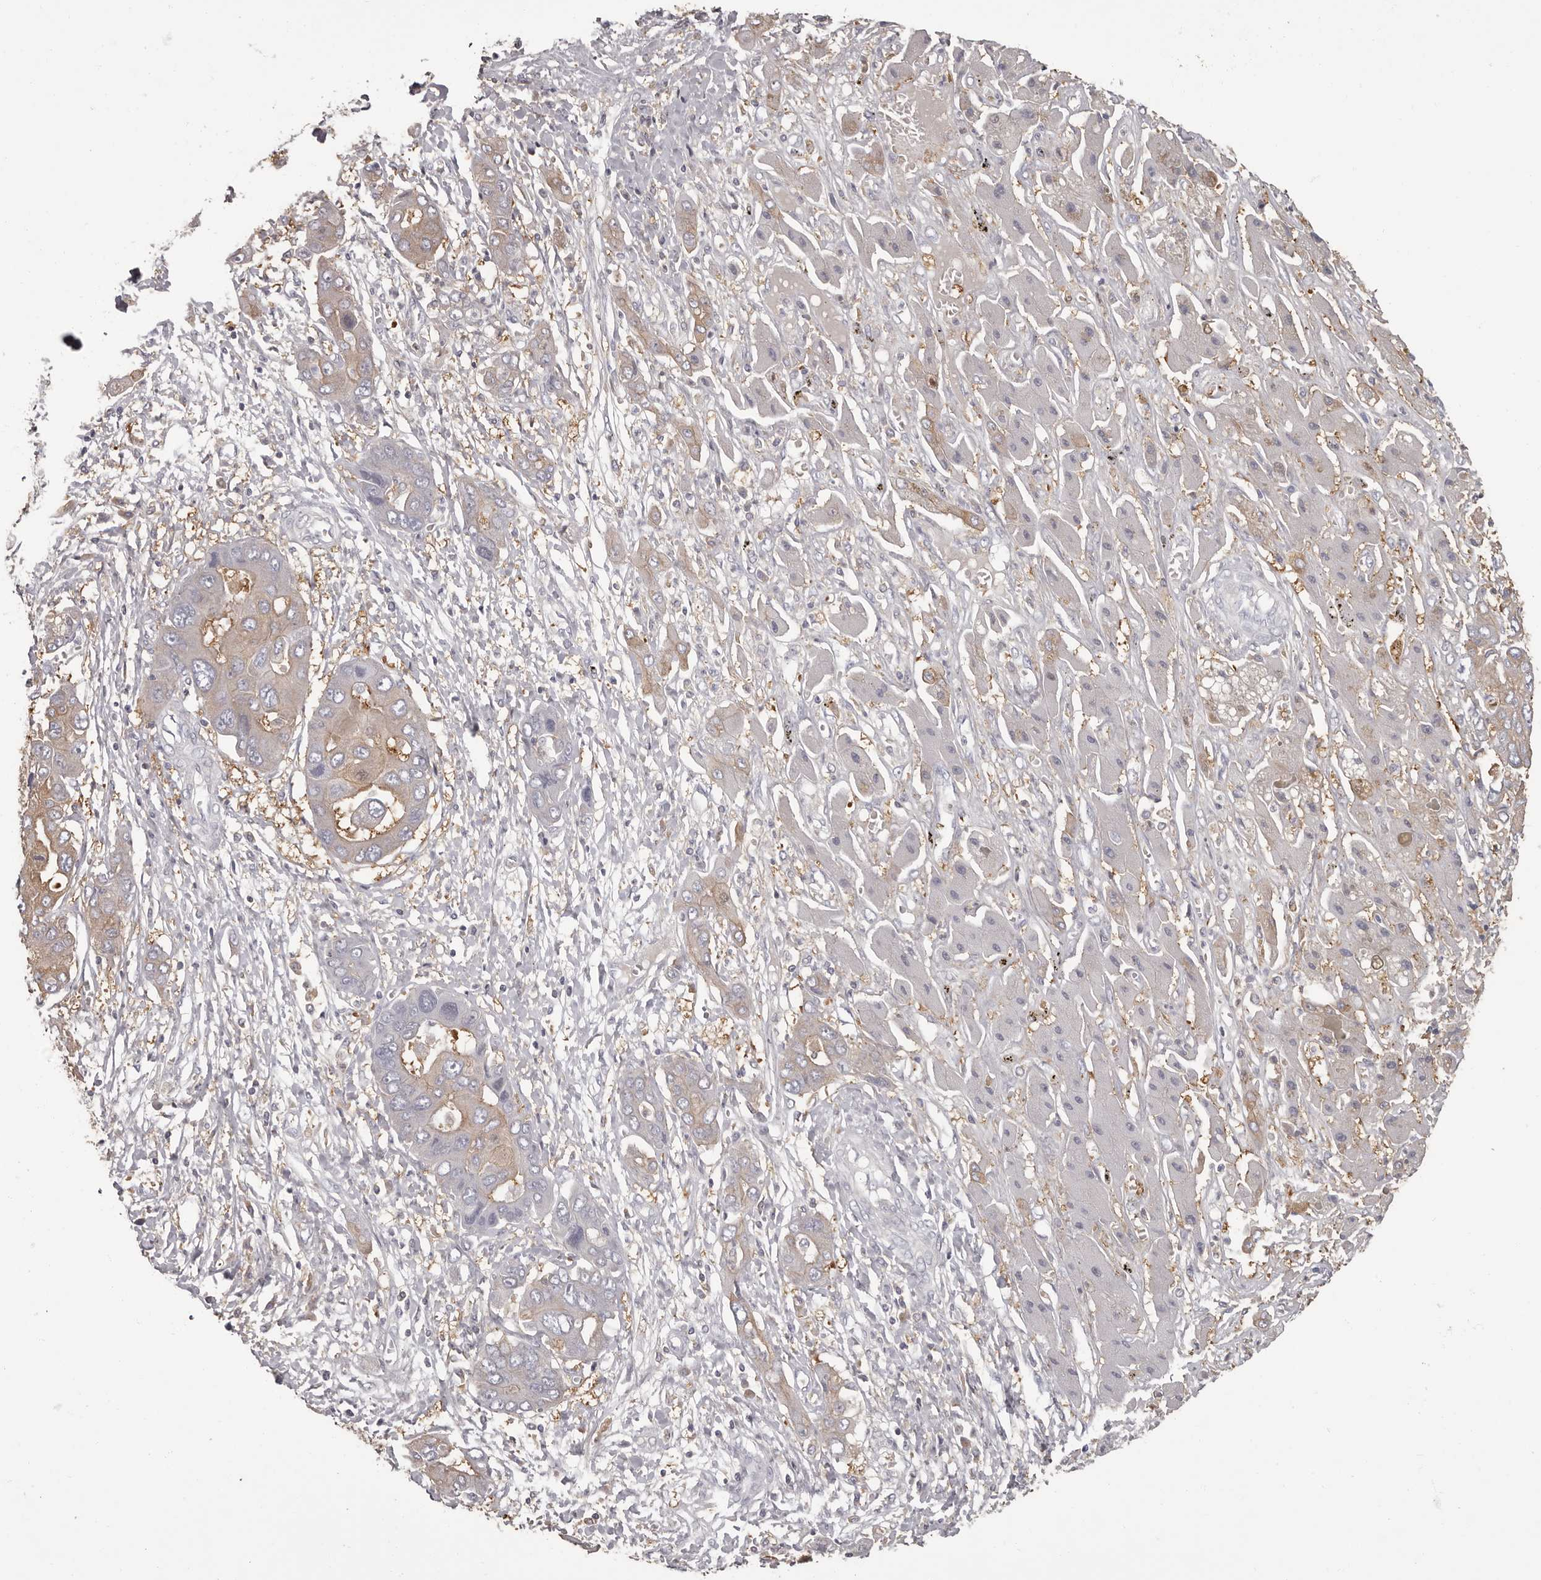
{"staining": {"intensity": "weak", "quantity": "<25%", "location": "cytoplasmic/membranous"}, "tissue": "liver cancer", "cell_type": "Tumor cells", "image_type": "cancer", "snomed": [{"axis": "morphology", "description": "Cholangiocarcinoma"}, {"axis": "topography", "description": "Liver"}], "caption": "The IHC micrograph has no significant staining in tumor cells of cholangiocarcinoma (liver) tissue.", "gene": "APEH", "patient": {"sex": "male", "age": 67}}